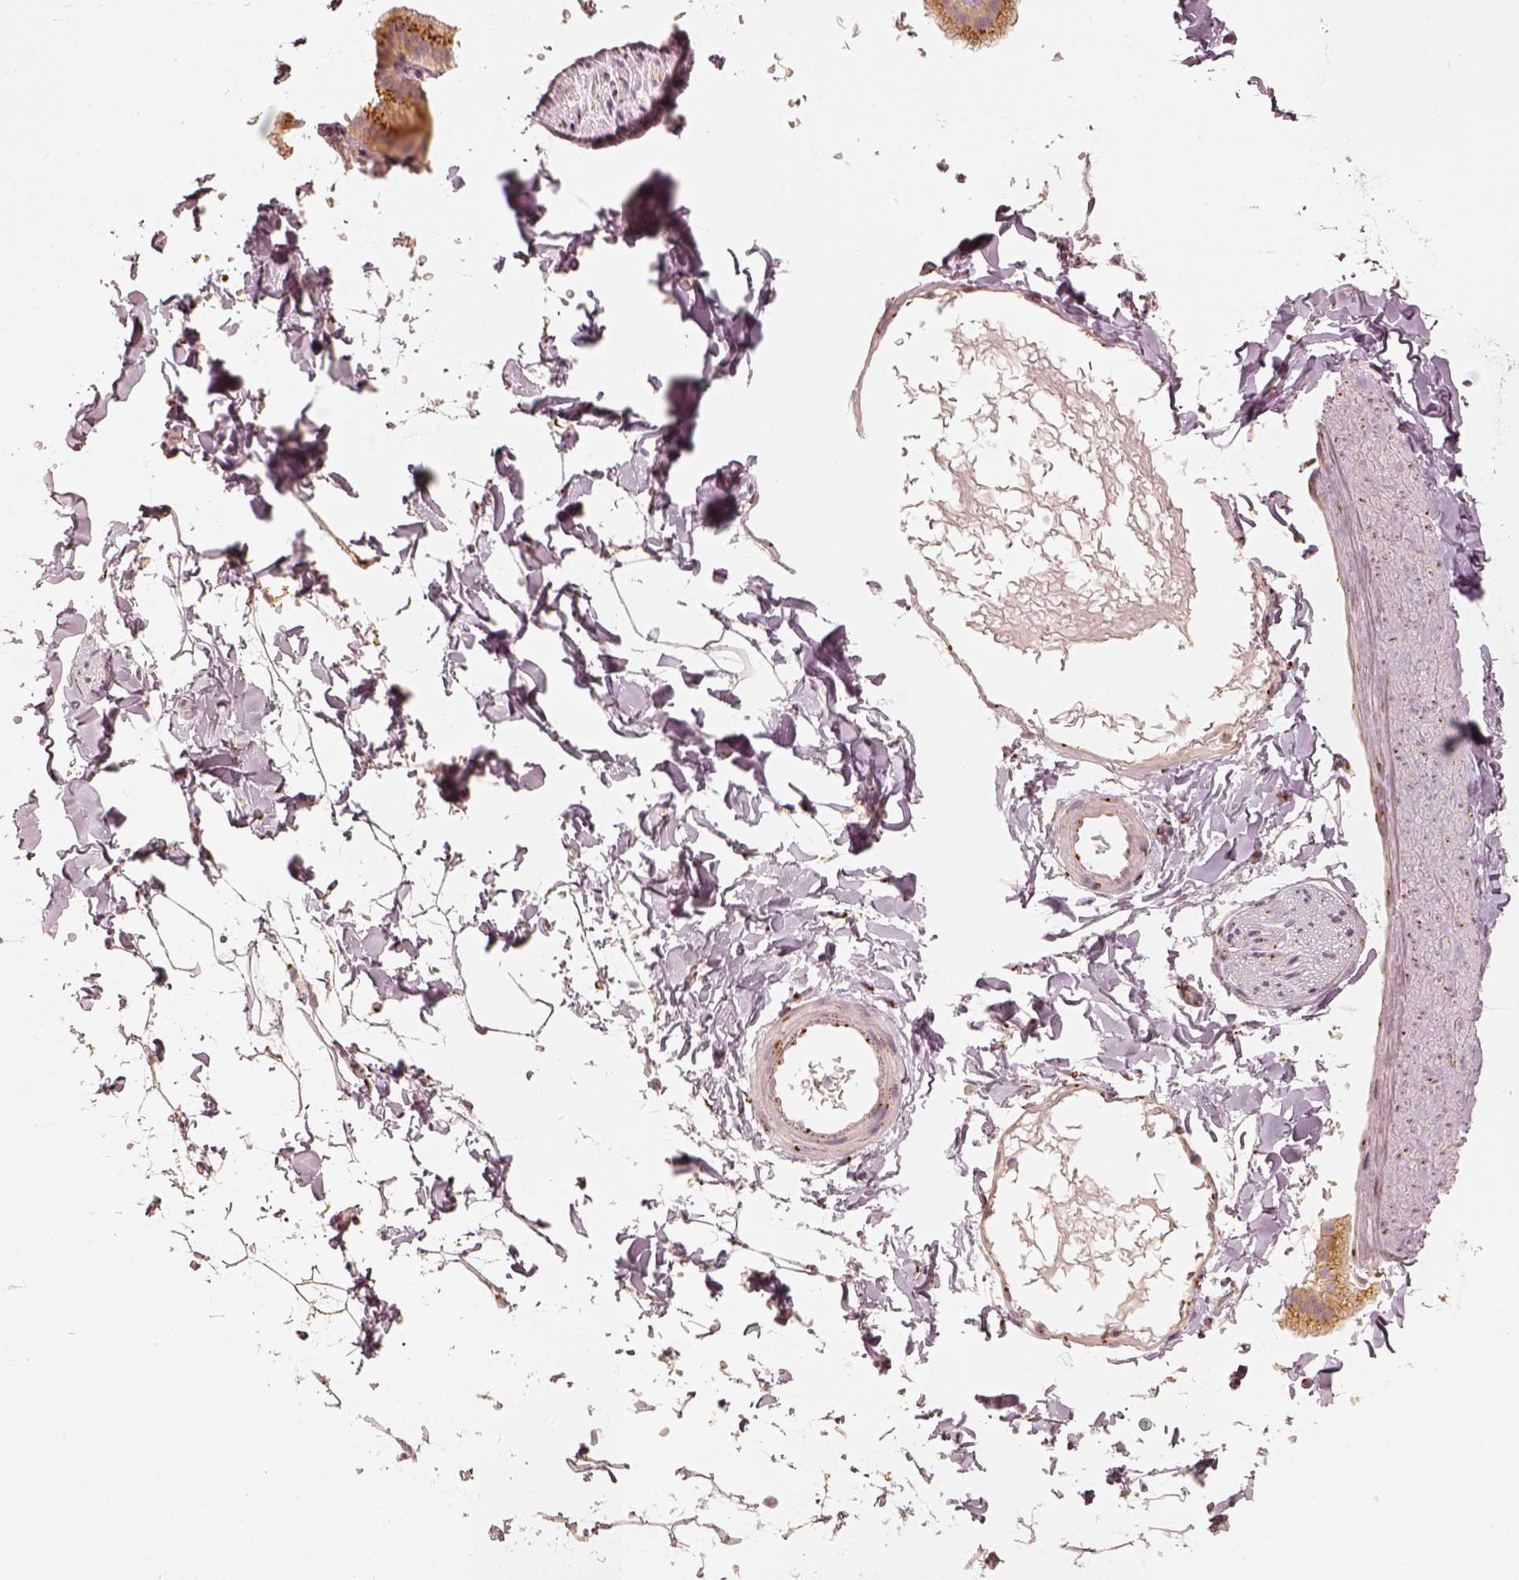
{"staining": {"intensity": "weak", "quantity": "25%-75%", "location": "cytoplasmic/membranous"}, "tissue": "adipose tissue", "cell_type": "Adipocytes", "image_type": "normal", "snomed": [{"axis": "morphology", "description": "Normal tissue, NOS"}, {"axis": "topography", "description": "Gallbladder"}, {"axis": "topography", "description": "Peripheral nerve tissue"}], "caption": "High-power microscopy captured an immunohistochemistry (IHC) photomicrograph of benign adipose tissue, revealing weak cytoplasmic/membranous positivity in approximately 25%-75% of adipocytes.", "gene": "GORASP2", "patient": {"sex": "female", "age": 45}}